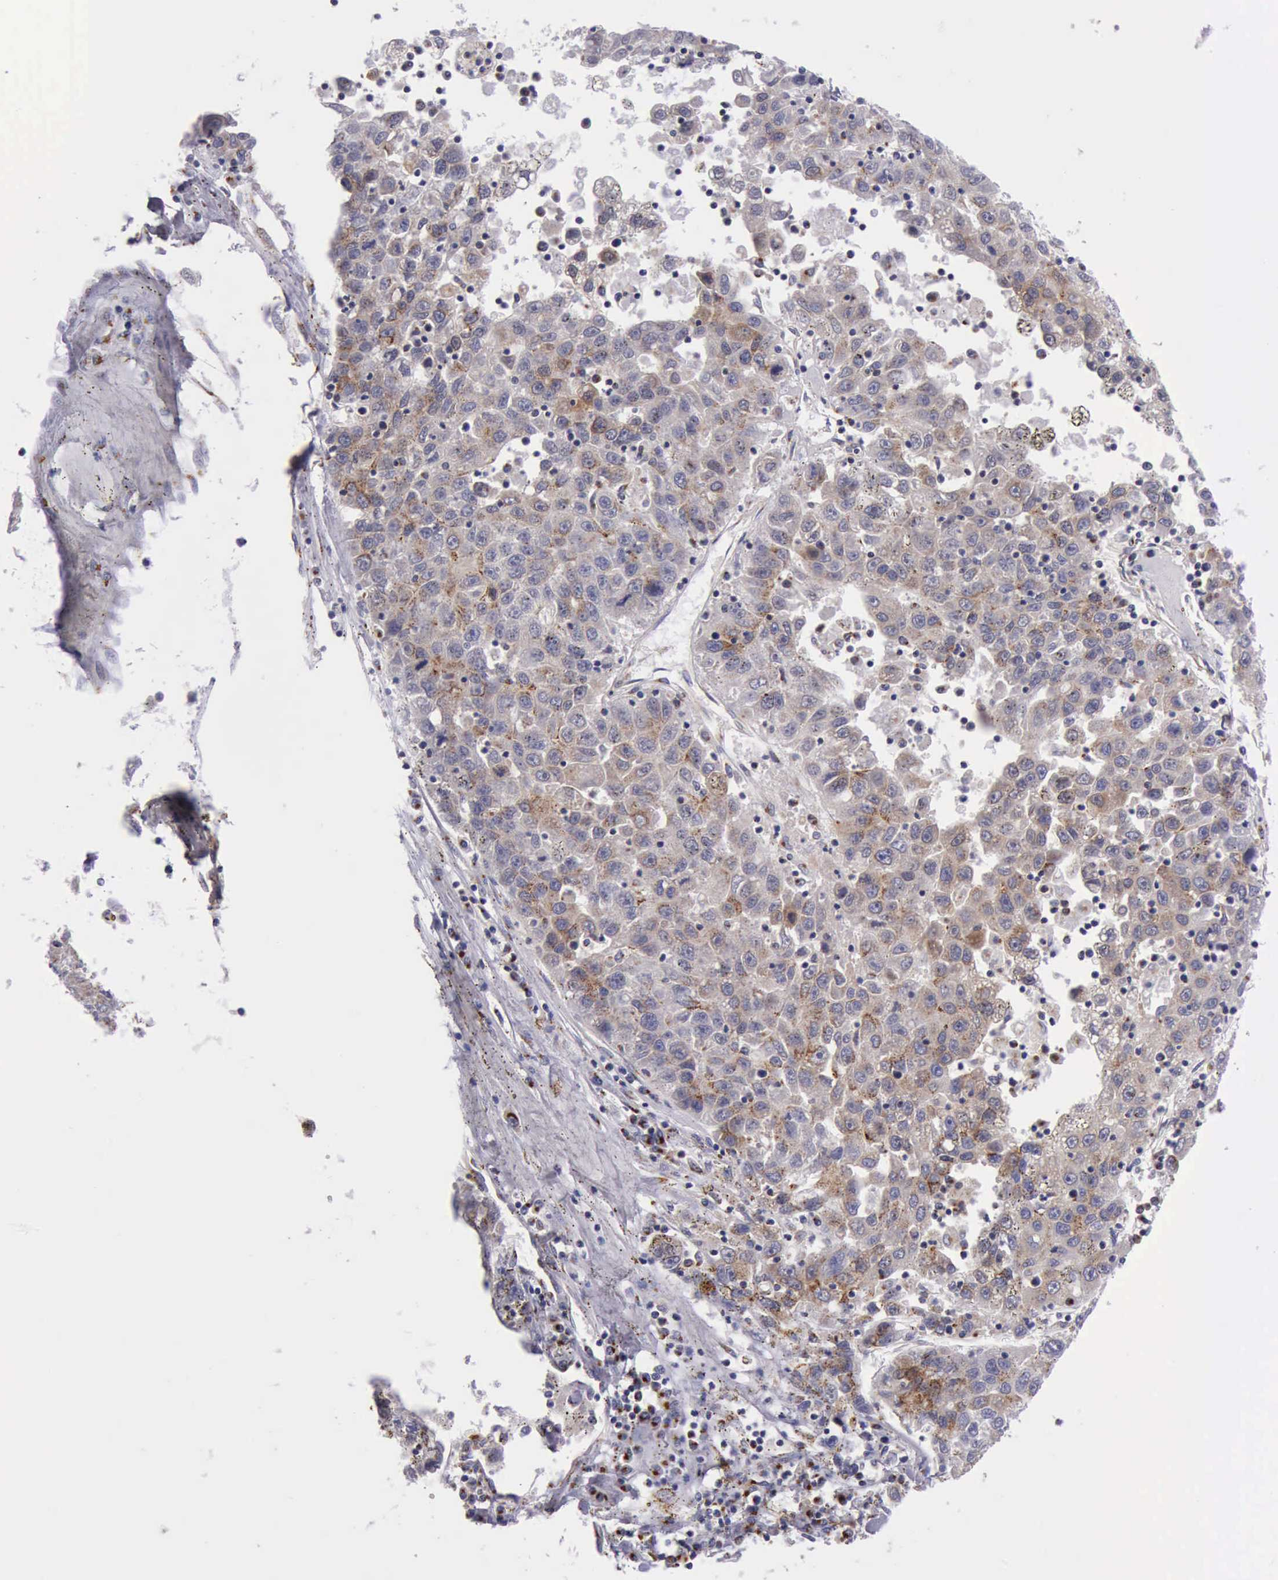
{"staining": {"intensity": "strong", "quantity": ">75%", "location": "cytoplasmic/membranous"}, "tissue": "liver cancer", "cell_type": "Tumor cells", "image_type": "cancer", "snomed": [{"axis": "morphology", "description": "Carcinoma, Hepatocellular, NOS"}, {"axis": "topography", "description": "Liver"}], "caption": "Hepatocellular carcinoma (liver) tissue shows strong cytoplasmic/membranous staining in approximately >75% of tumor cells, visualized by immunohistochemistry.", "gene": "GOLGA5", "patient": {"sex": "male", "age": 49}}